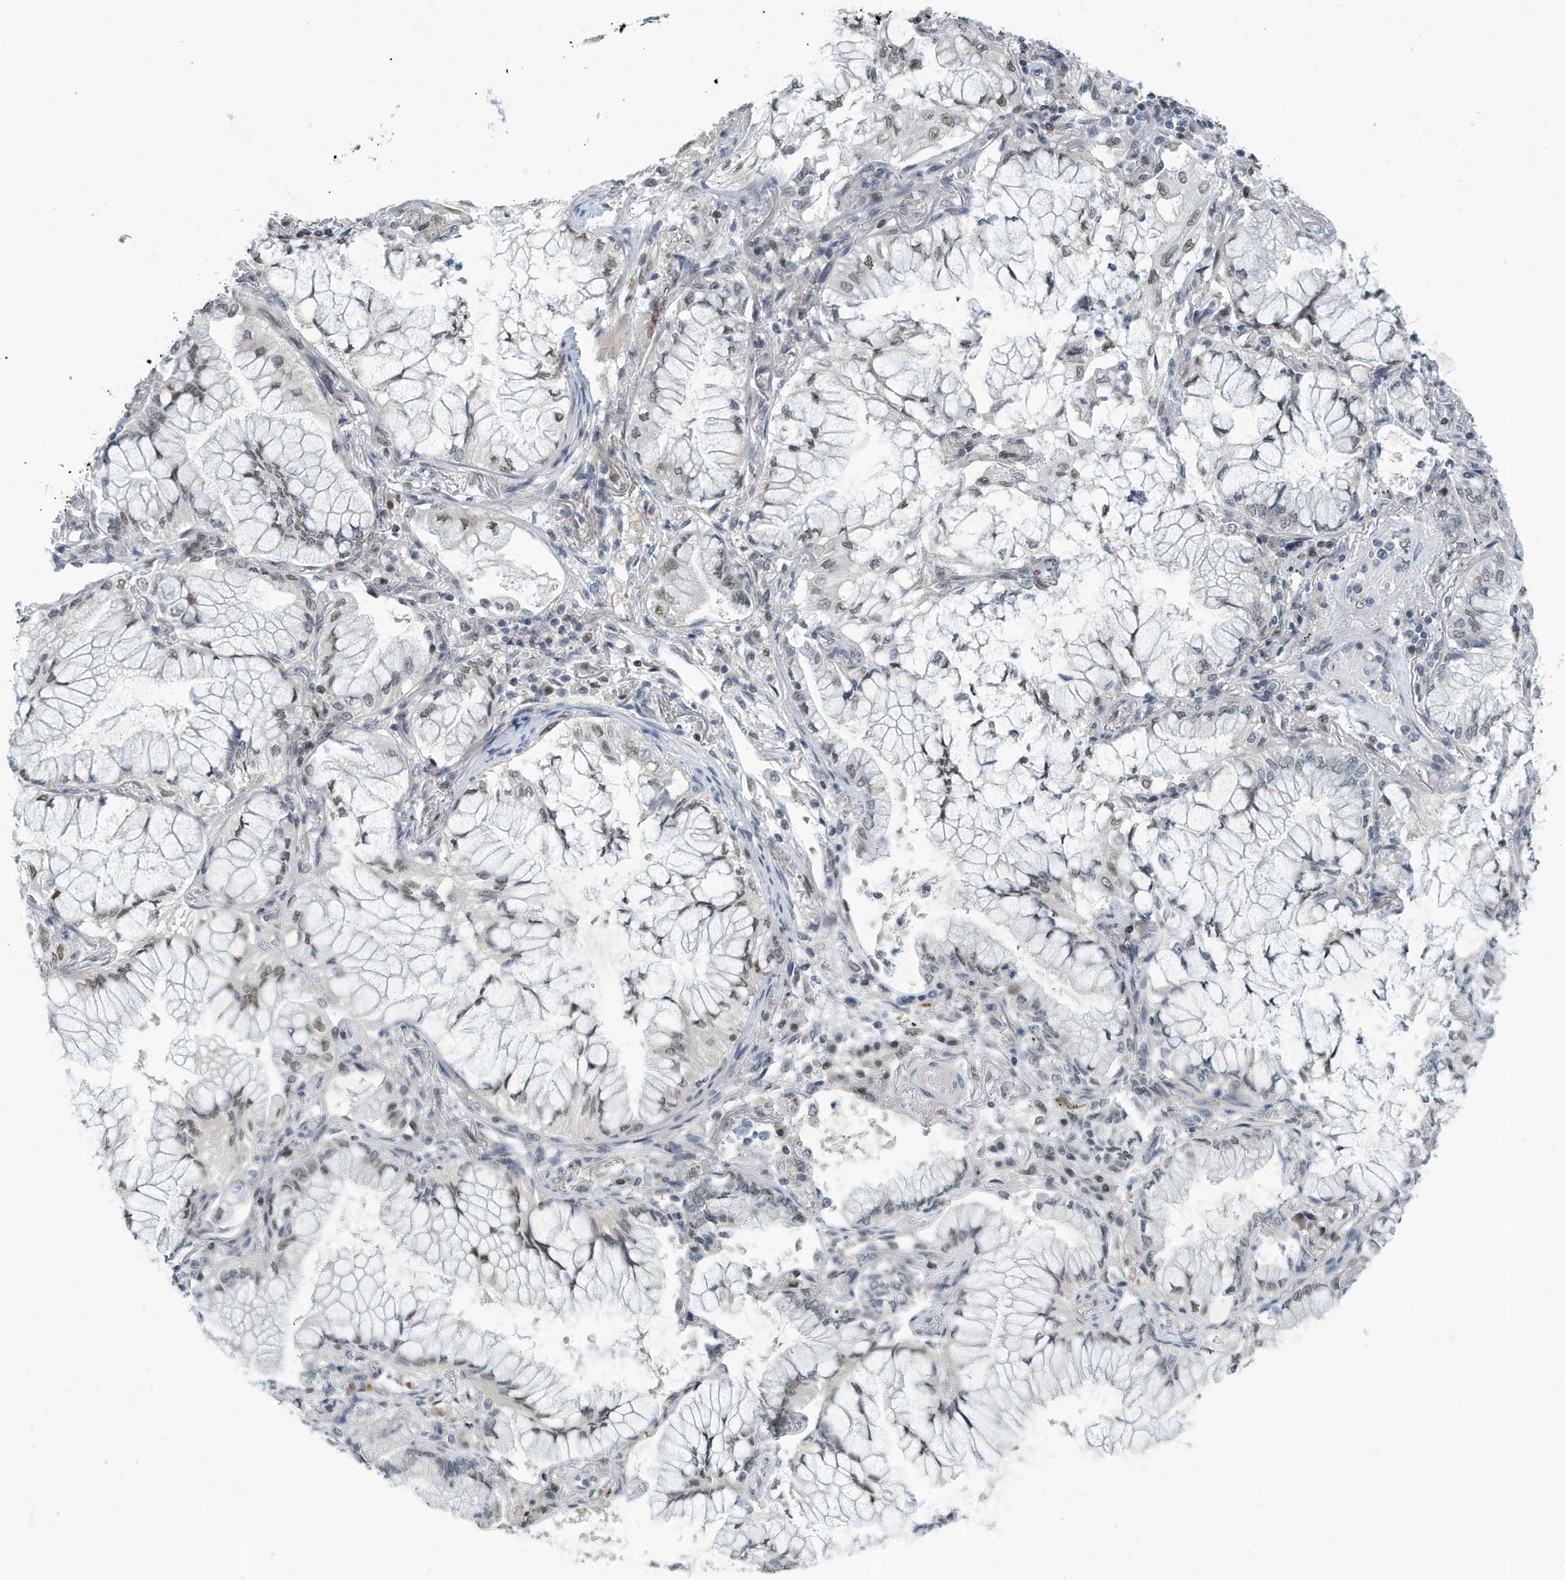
{"staining": {"intensity": "weak", "quantity": "25%-75%", "location": "nuclear"}, "tissue": "lung cancer", "cell_type": "Tumor cells", "image_type": "cancer", "snomed": [{"axis": "morphology", "description": "Adenocarcinoma, NOS"}, {"axis": "topography", "description": "Lung"}], "caption": "A brown stain labels weak nuclear positivity of a protein in lung cancer tumor cells.", "gene": "KIF15", "patient": {"sex": "female", "age": 70}}